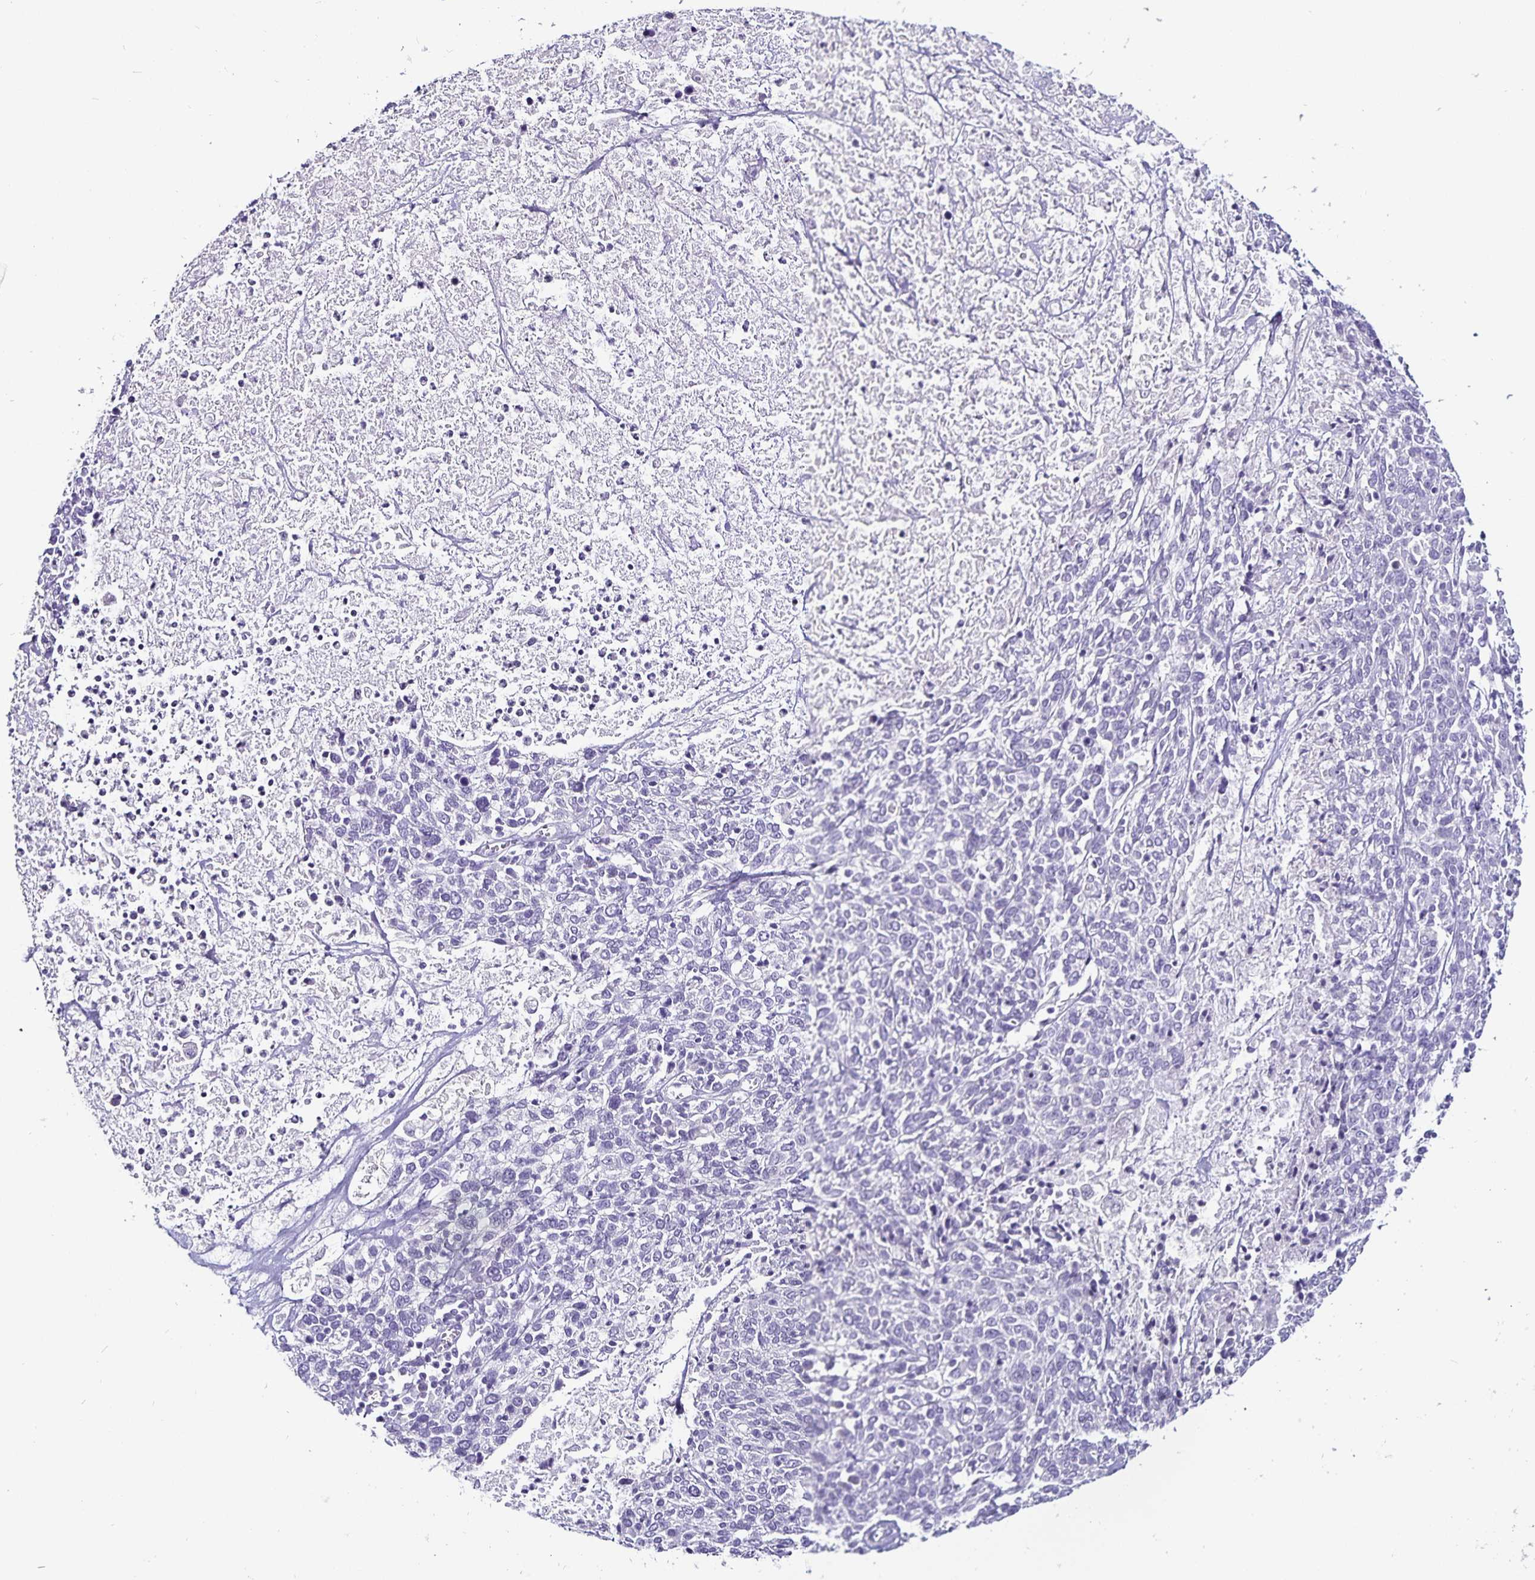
{"staining": {"intensity": "negative", "quantity": "none", "location": "none"}, "tissue": "cervical cancer", "cell_type": "Tumor cells", "image_type": "cancer", "snomed": [{"axis": "morphology", "description": "Squamous cell carcinoma, NOS"}, {"axis": "topography", "description": "Cervix"}], "caption": "This is an immunohistochemistry (IHC) micrograph of cervical cancer. There is no staining in tumor cells.", "gene": "CA12", "patient": {"sex": "female", "age": 46}}